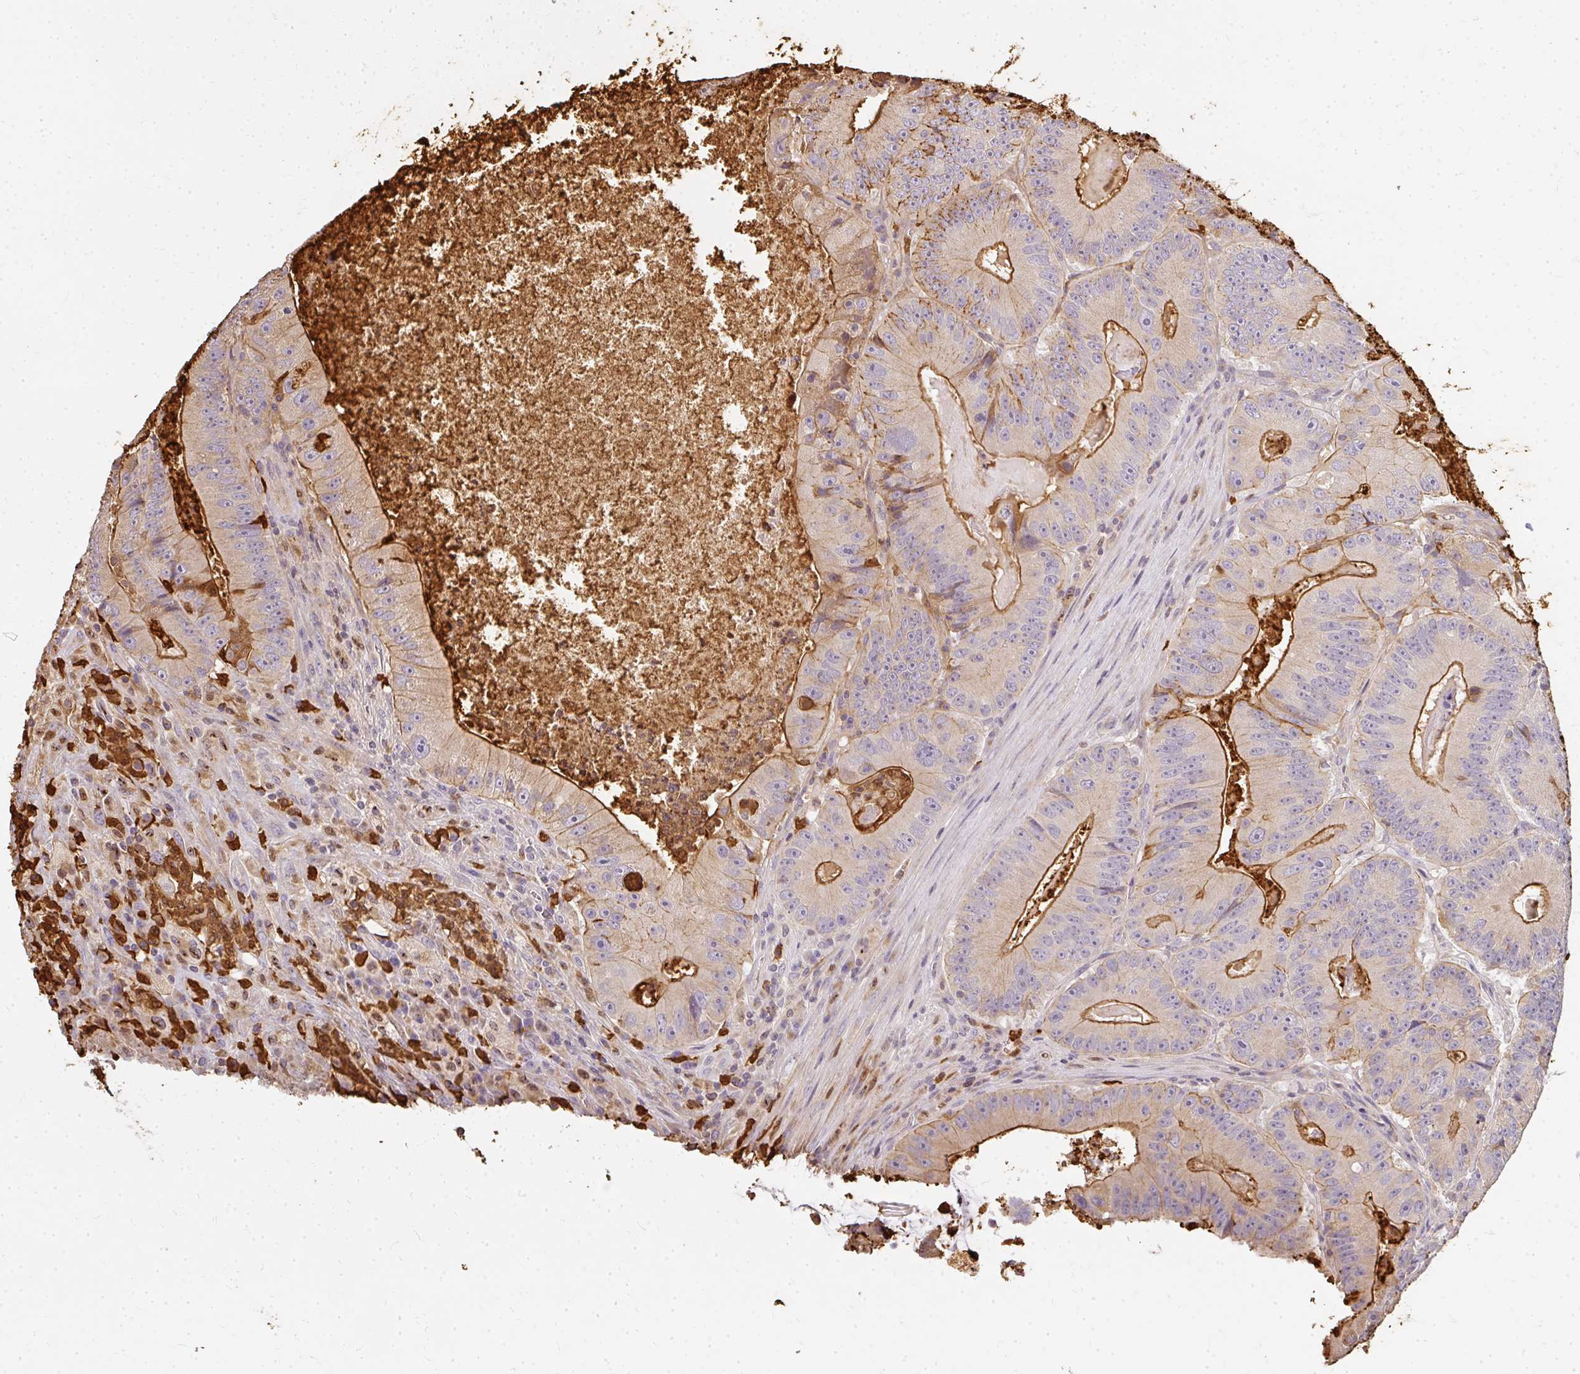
{"staining": {"intensity": "strong", "quantity": "25%-75%", "location": "cytoplasmic/membranous"}, "tissue": "colorectal cancer", "cell_type": "Tumor cells", "image_type": "cancer", "snomed": [{"axis": "morphology", "description": "Adenocarcinoma, NOS"}, {"axis": "topography", "description": "Colon"}], "caption": "Protein analysis of adenocarcinoma (colorectal) tissue displays strong cytoplasmic/membranous positivity in about 25%-75% of tumor cells.", "gene": "CNTRL", "patient": {"sex": "female", "age": 86}}